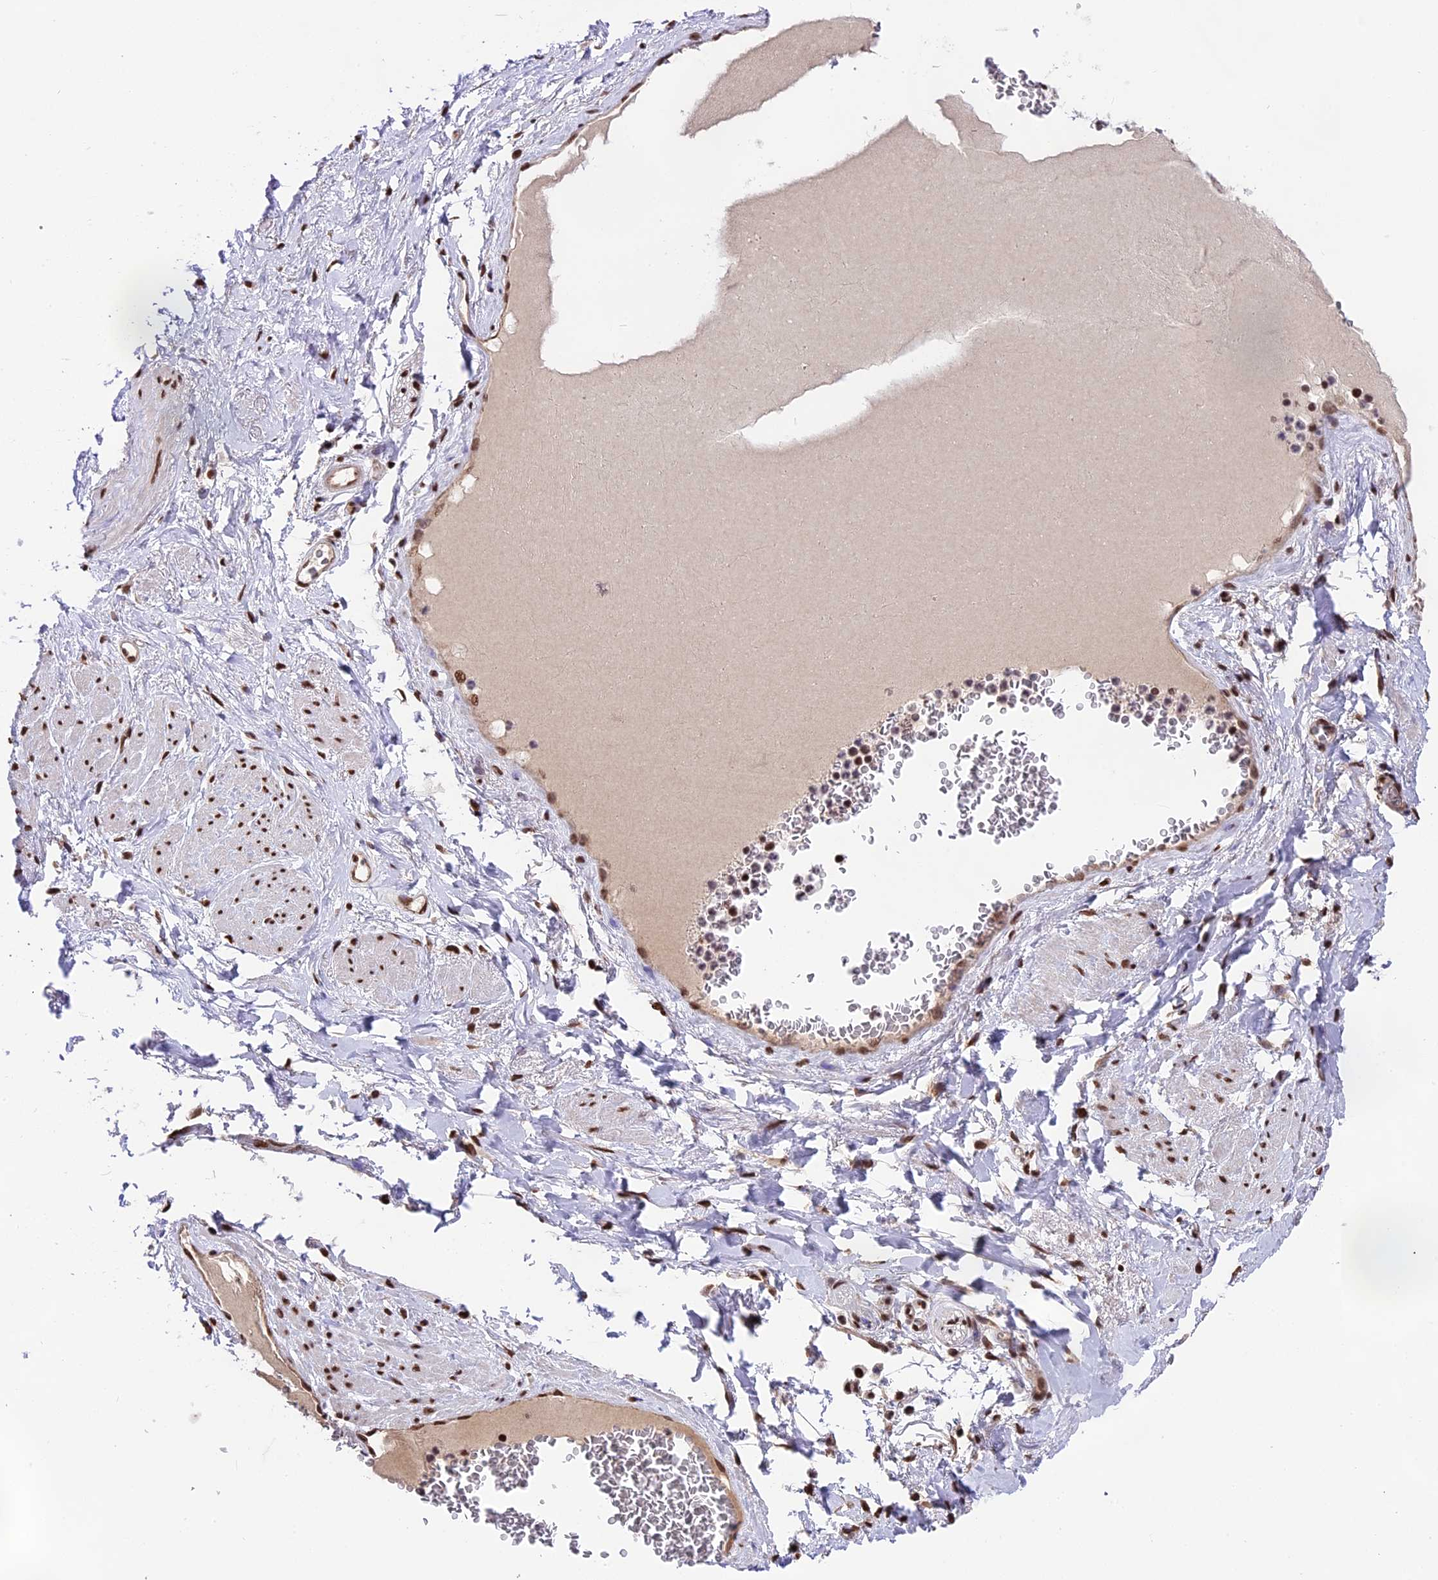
{"staining": {"intensity": "moderate", "quantity": ">75%", "location": "nuclear"}, "tissue": "adipose tissue", "cell_type": "Adipocytes", "image_type": "normal", "snomed": [{"axis": "morphology", "description": "Normal tissue, NOS"}, {"axis": "morphology", "description": "Adenocarcinoma, NOS"}, {"axis": "topography", "description": "Rectum"}, {"axis": "topography", "description": "Vagina"}, {"axis": "topography", "description": "Peripheral nerve tissue"}], "caption": "A high-resolution photomicrograph shows immunohistochemistry (IHC) staining of normal adipose tissue, which demonstrates moderate nuclear positivity in about >75% of adipocytes. (DAB = brown stain, brightfield microscopy at high magnification).", "gene": "POLR3E", "patient": {"sex": "female", "age": 71}}